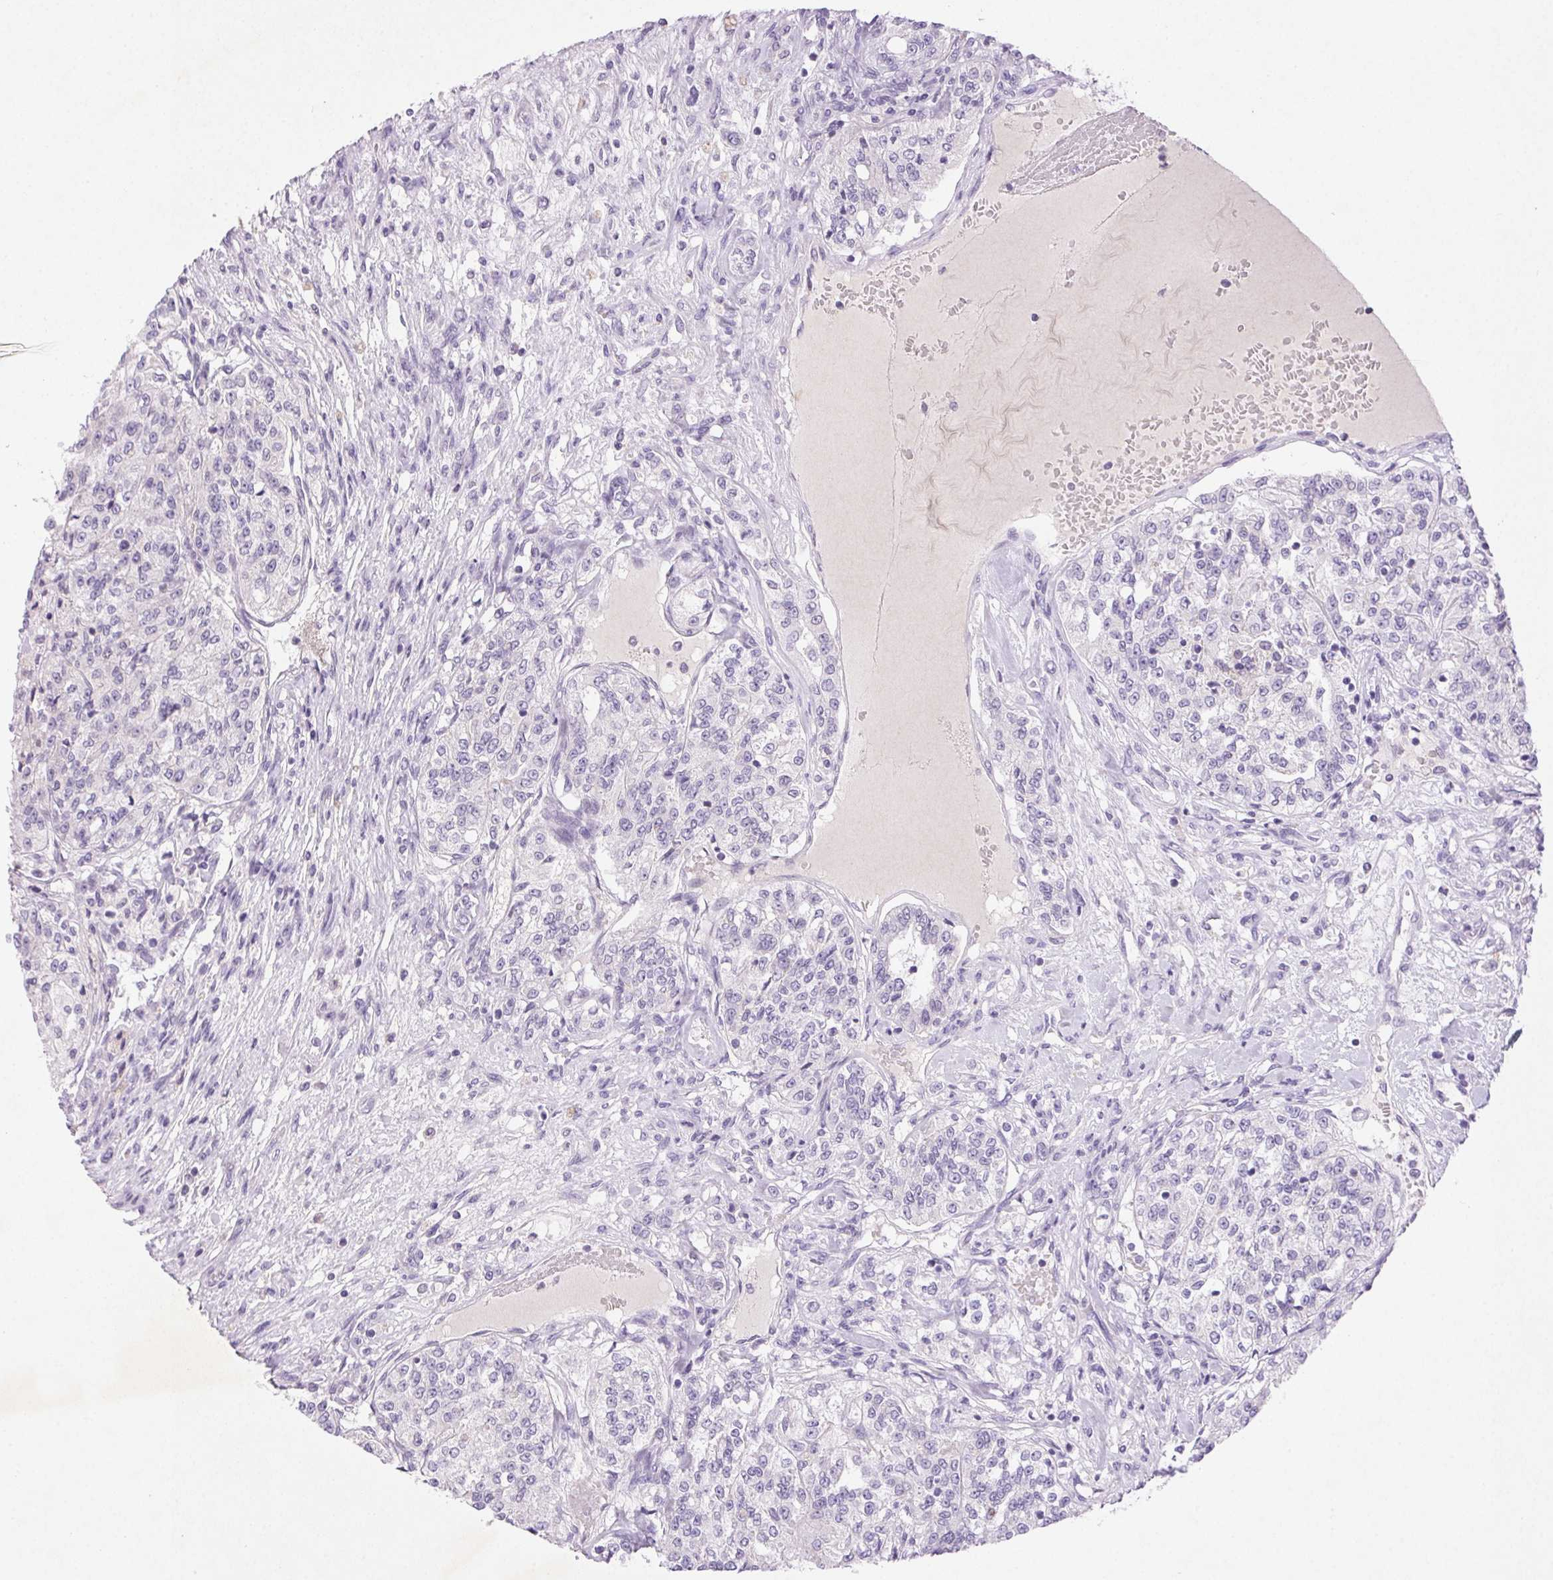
{"staining": {"intensity": "negative", "quantity": "none", "location": "none"}, "tissue": "renal cancer", "cell_type": "Tumor cells", "image_type": "cancer", "snomed": [{"axis": "morphology", "description": "Adenocarcinoma, NOS"}, {"axis": "topography", "description": "Kidney"}], "caption": "Tumor cells are negative for brown protein staining in renal cancer (adenocarcinoma). (Brightfield microscopy of DAB (3,3'-diaminobenzidine) immunohistochemistry at high magnification).", "gene": "ARHGAP11B", "patient": {"sex": "female", "age": 63}}